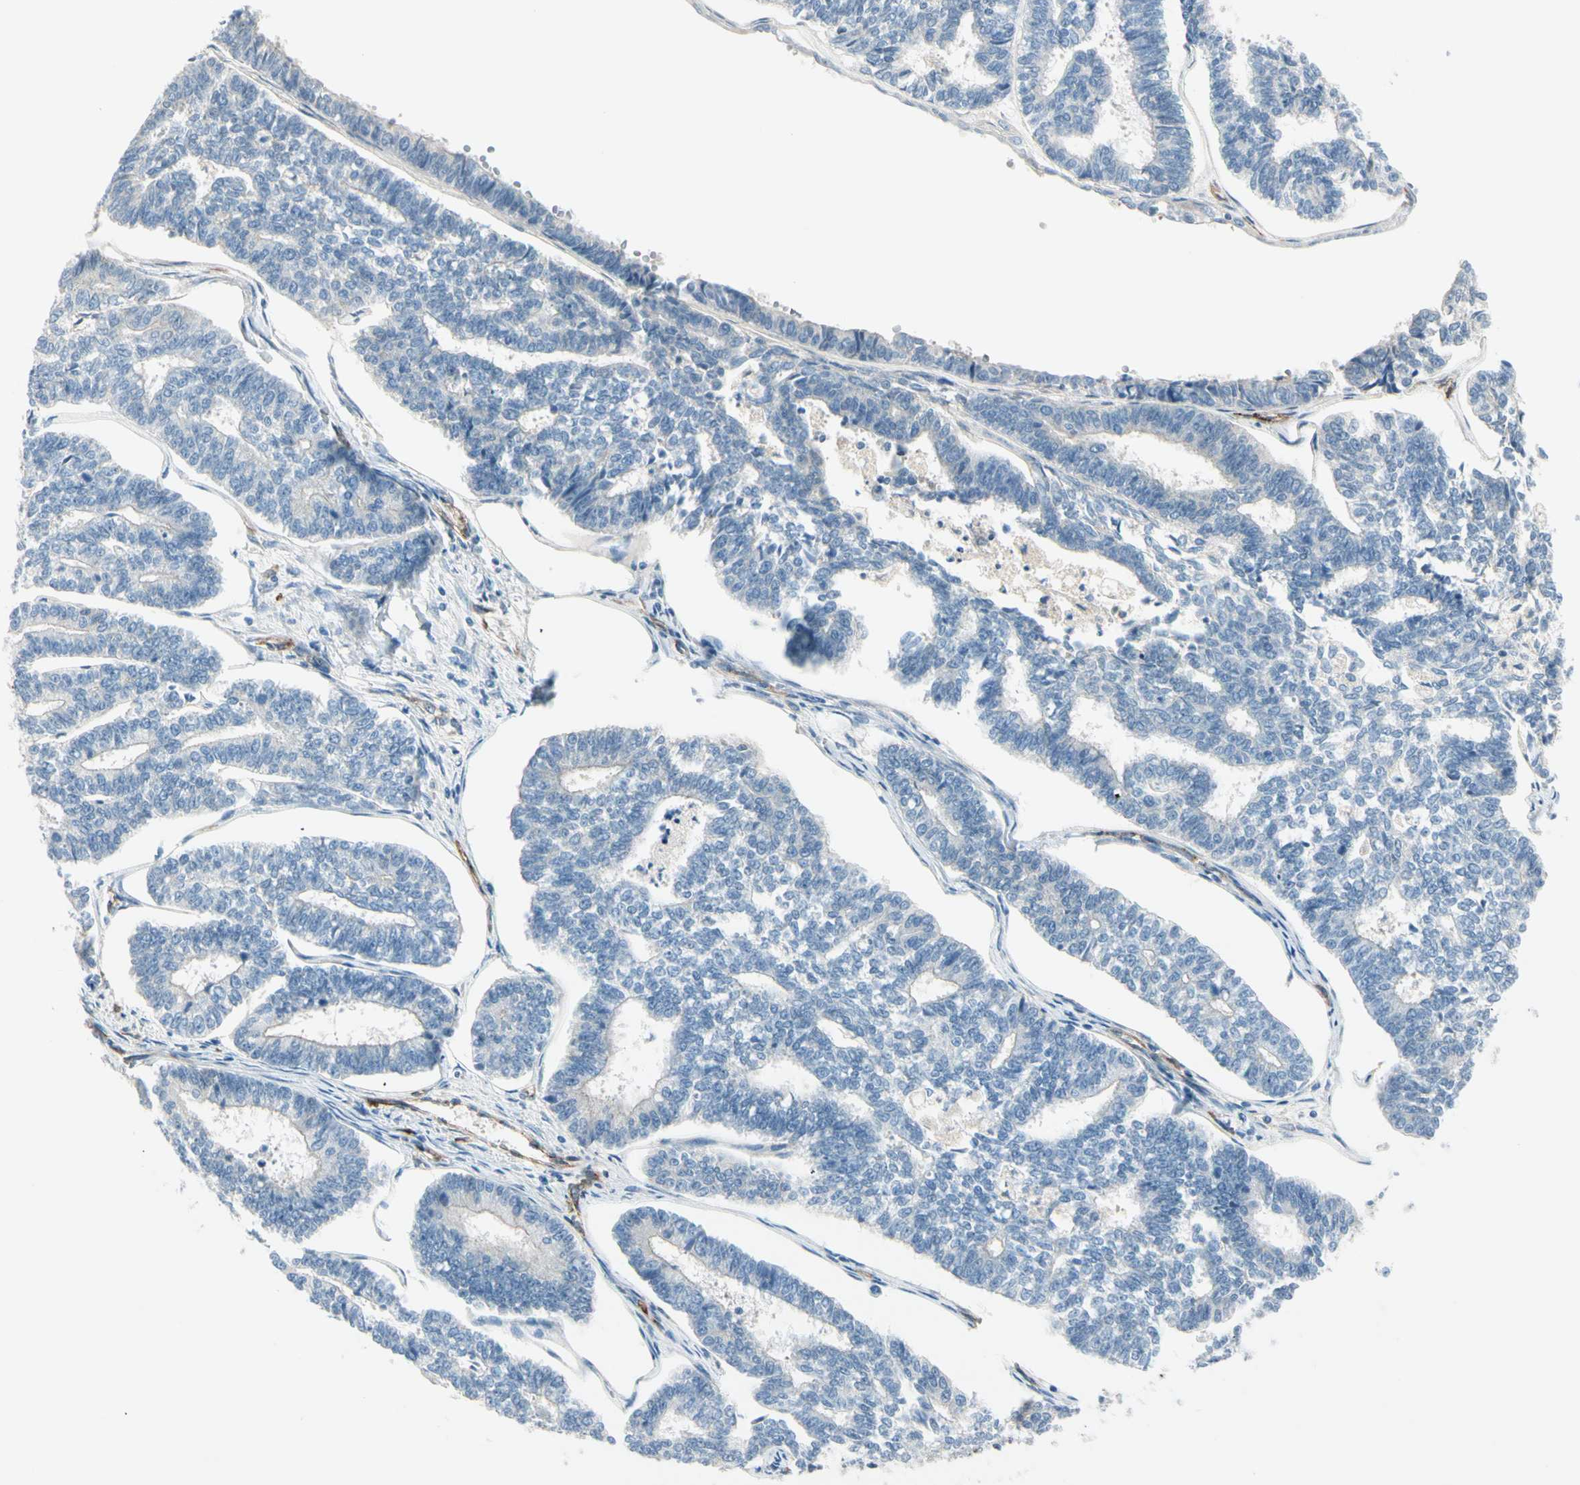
{"staining": {"intensity": "negative", "quantity": "none", "location": "none"}, "tissue": "endometrial cancer", "cell_type": "Tumor cells", "image_type": "cancer", "snomed": [{"axis": "morphology", "description": "Adenocarcinoma, NOS"}, {"axis": "topography", "description": "Endometrium"}], "caption": "A histopathology image of endometrial adenocarcinoma stained for a protein demonstrates no brown staining in tumor cells.", "gene": "CD93", "patient": {"sex": "female", "age": 70}}